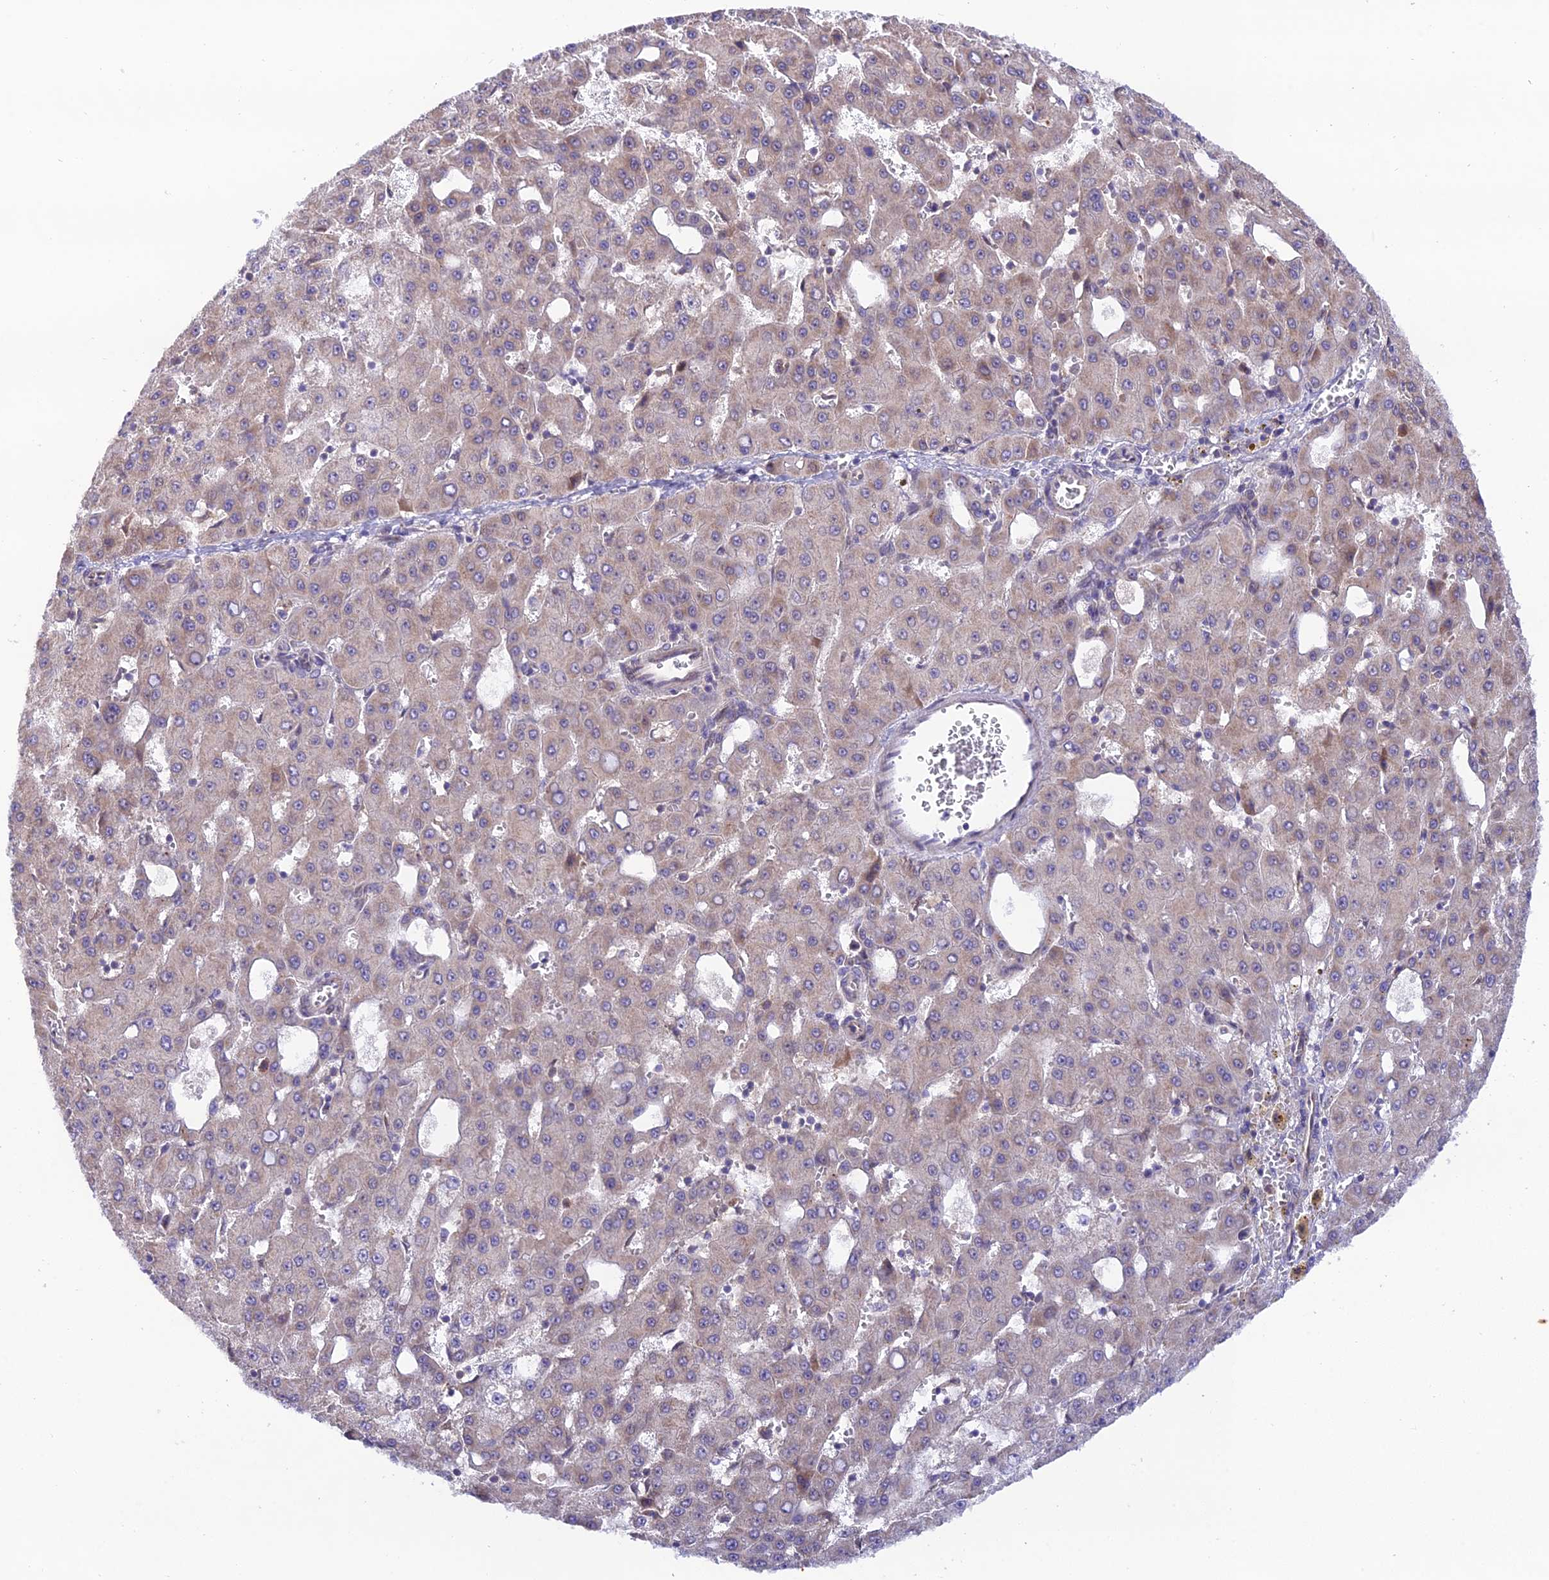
{"staining": {"intensity": "weak", "quantity": "<25%", "location": "cytoplasmic/membranous"}, "tissue": "liver cancer", "cell_type": "Tumor cells", "image_type": "cancer", "snomed": [{"axis": "morphology", "description": "Carcinoma, Hepatocellular, NOS"}, {"axis": "topography", "description": "Liver"}], "caption": "A high-resolution photomicrograph shows immunohistochemistry (IHC) staining of liver hepatocellular carcinoma, which reveals no significant expression in tumor cells.", "gene": "TRIM40", "patient": {"sex": "male", "age": 47}}